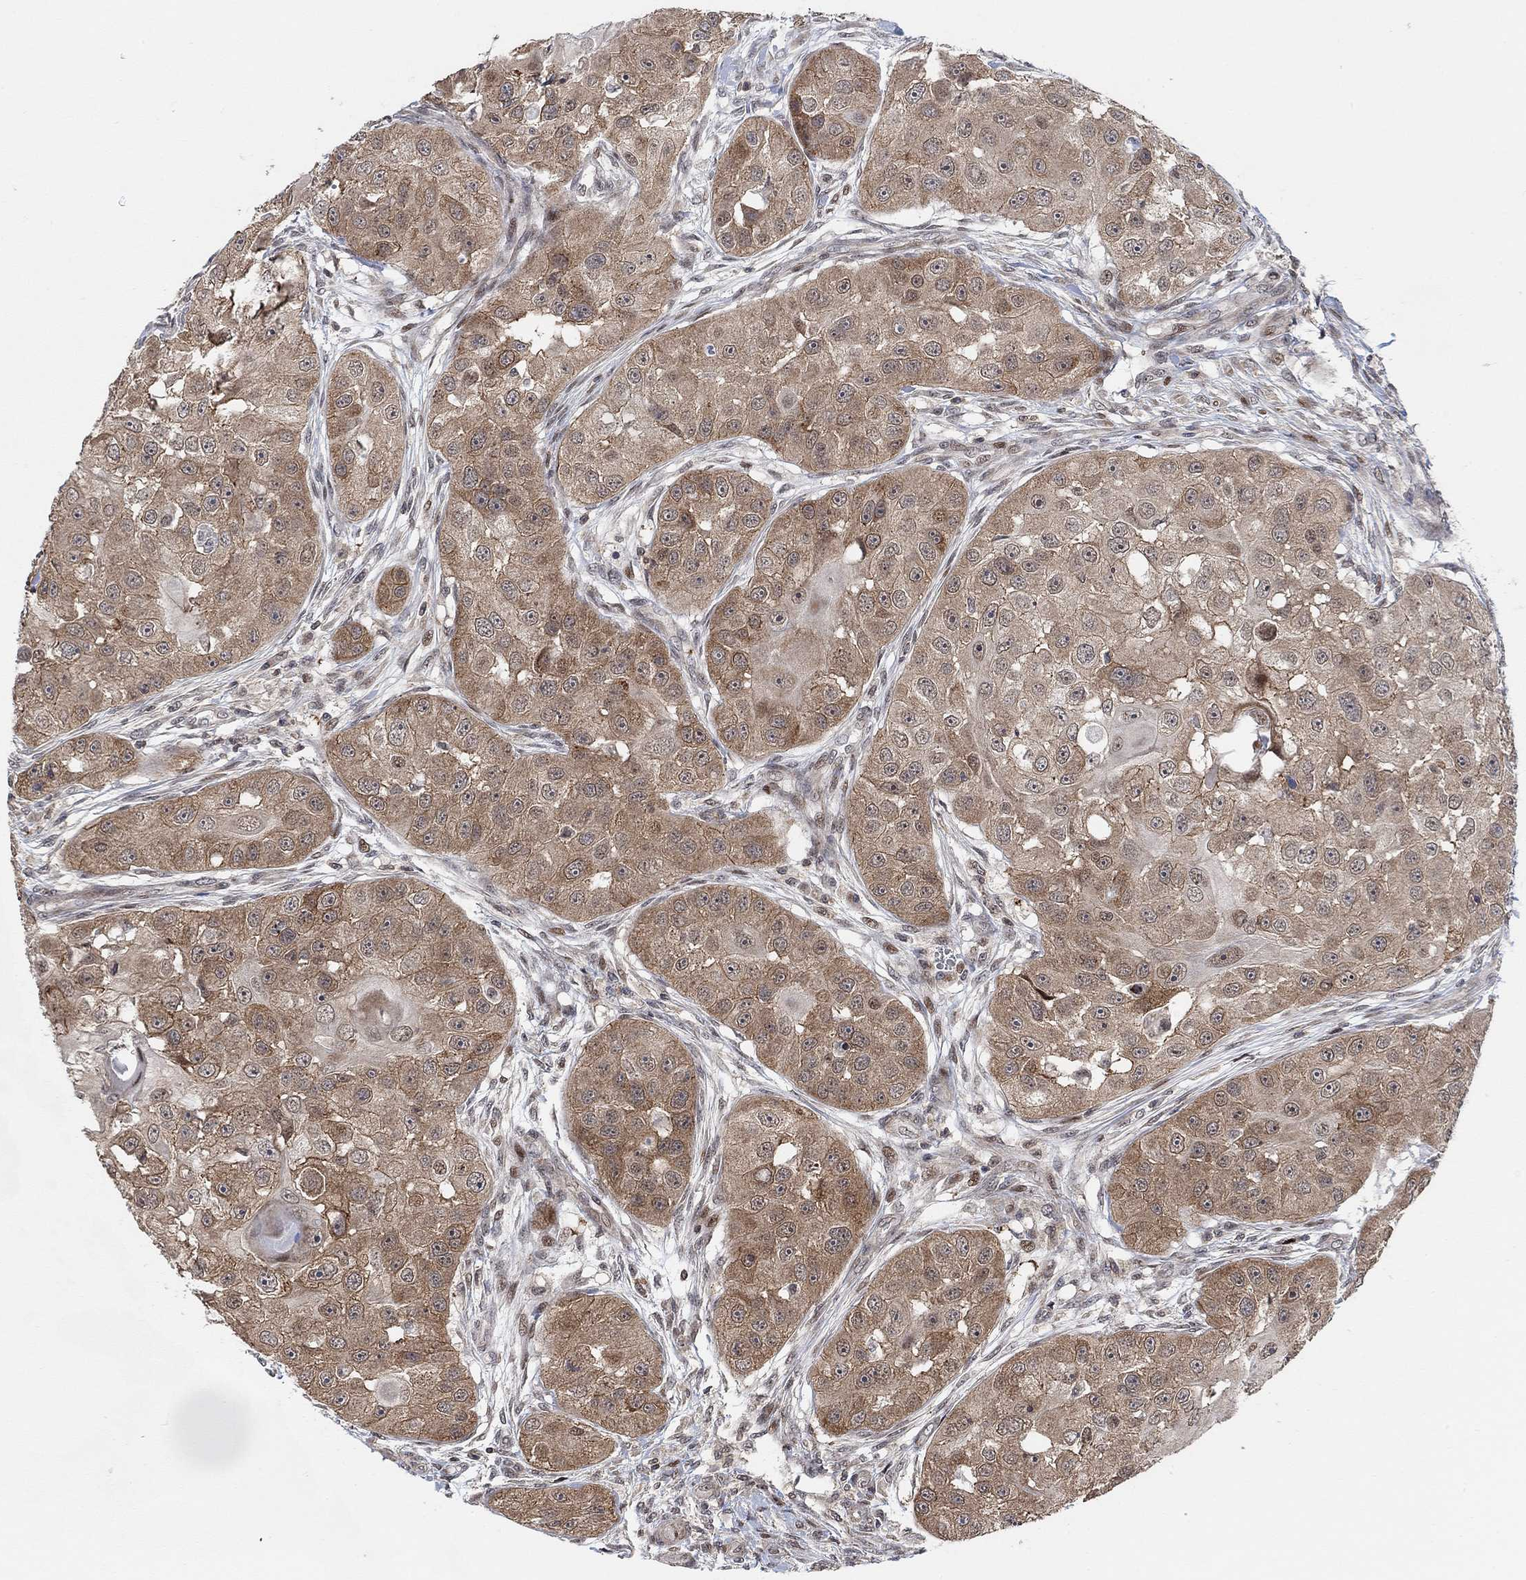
{"staining": {"intensity": "moderate", "quantity": ">75%", "location": "cytoplasmic/membranous"}, "tissue": "head and neck cancer", "cell_type": "Tumor cells", "image_type": "cancer", "snomed": [{"axis": "morphology", "description": "Squamous cell carcinoma, NOS"}, {"axis": "topography", "description": "Head-Neck"}], "caption": "The immunohistochemical stain highlights moderate cytoplasmic/membranous expression in tumor cells of head and neck cancer (squamous cell carcinoma) tissue. Immunohistochemistry stains the protein in brown and the nuclei are stained blue.", "gene": "PWWP2B", "patient": {"sex": "male", "age": 51}}